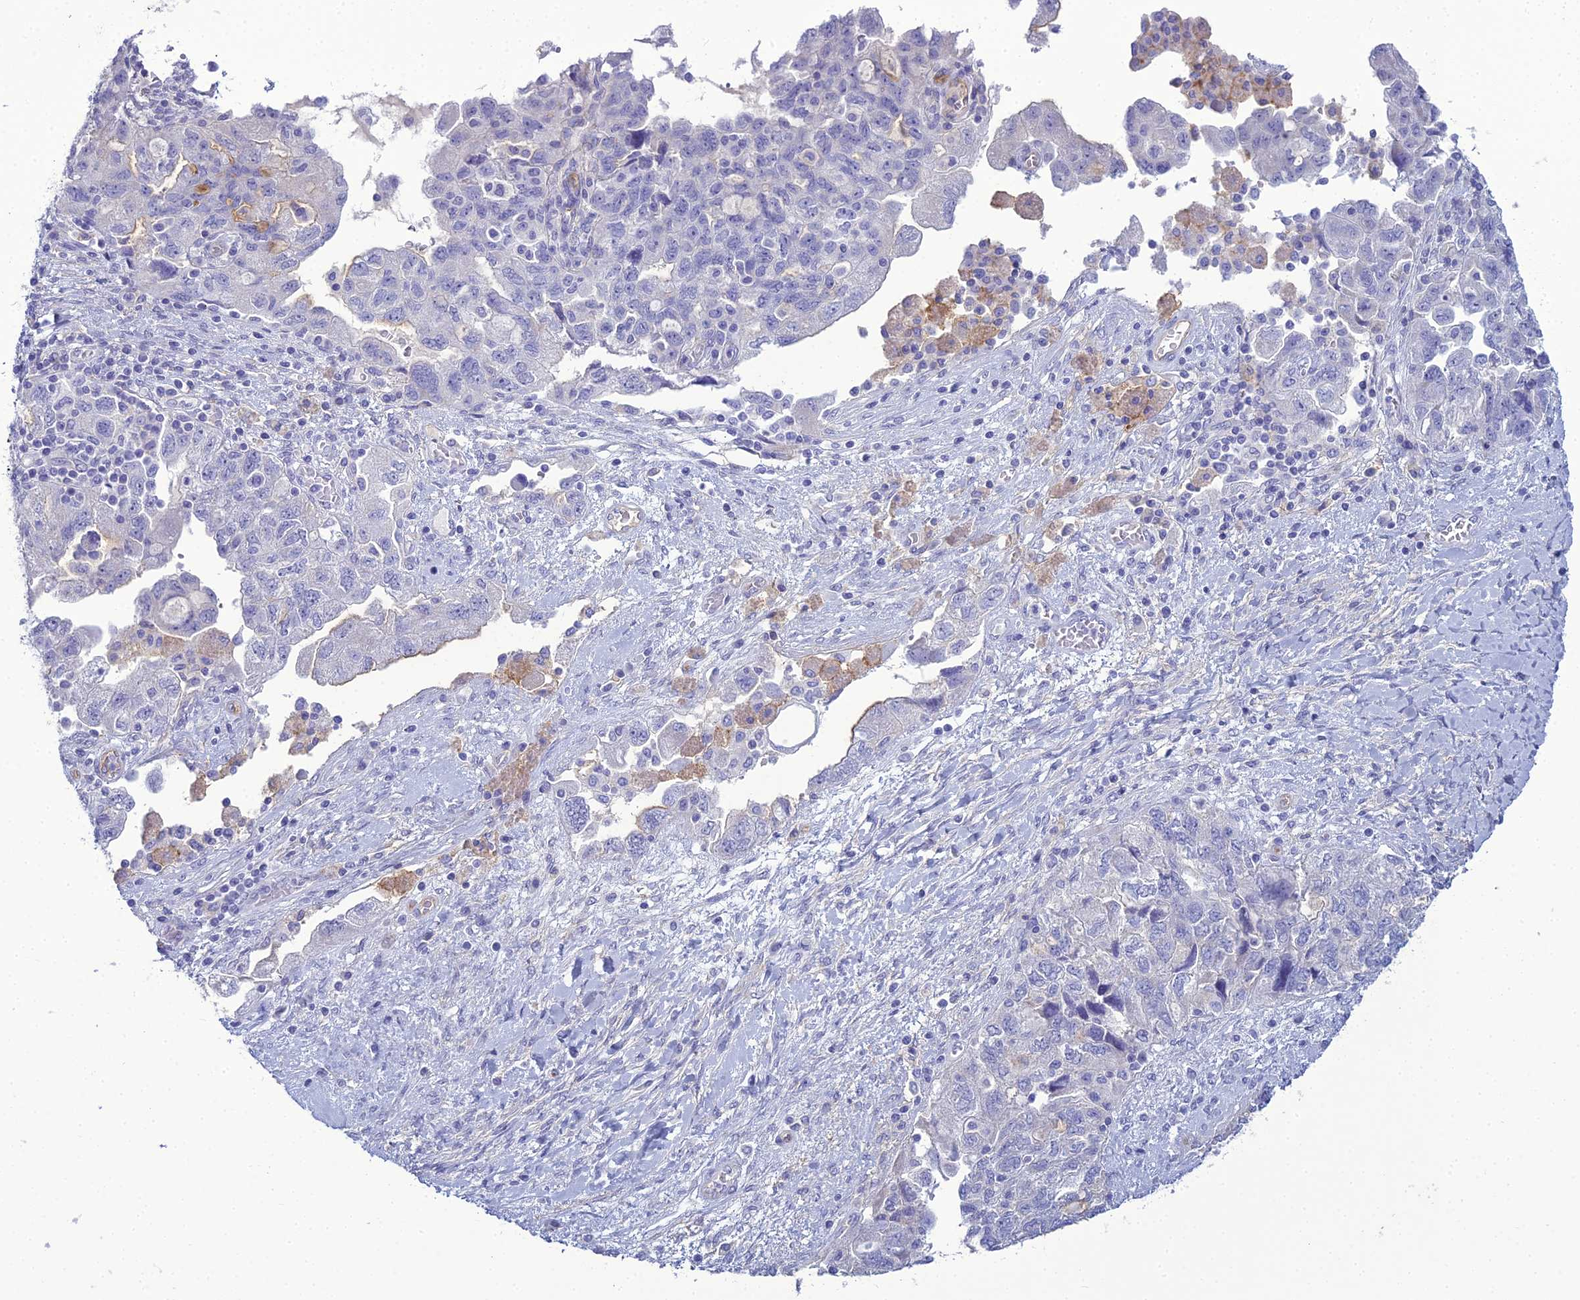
{"staining": {"intensity": "negative", "quantity": "none", "location": "none"}, "tissue": "ovarian cancer", "cell_type": "Tumor cells", "image_type": "cancer", "snomed": [{"axis": "morphology", "description": "Carcinoma, NOS"}, {"axis": "morphology", "description": "Cystadenocarcinoma, serous, NOS"}, {"axis": "topography", "description": "Ovary"}], "caption": "The micrograph exhibits no staining of tumor cells in carcinoma (ovarian). Nuclei are stained in blue.", "gene": "ACE", "patient": {"sex": "female", "age": 69}}